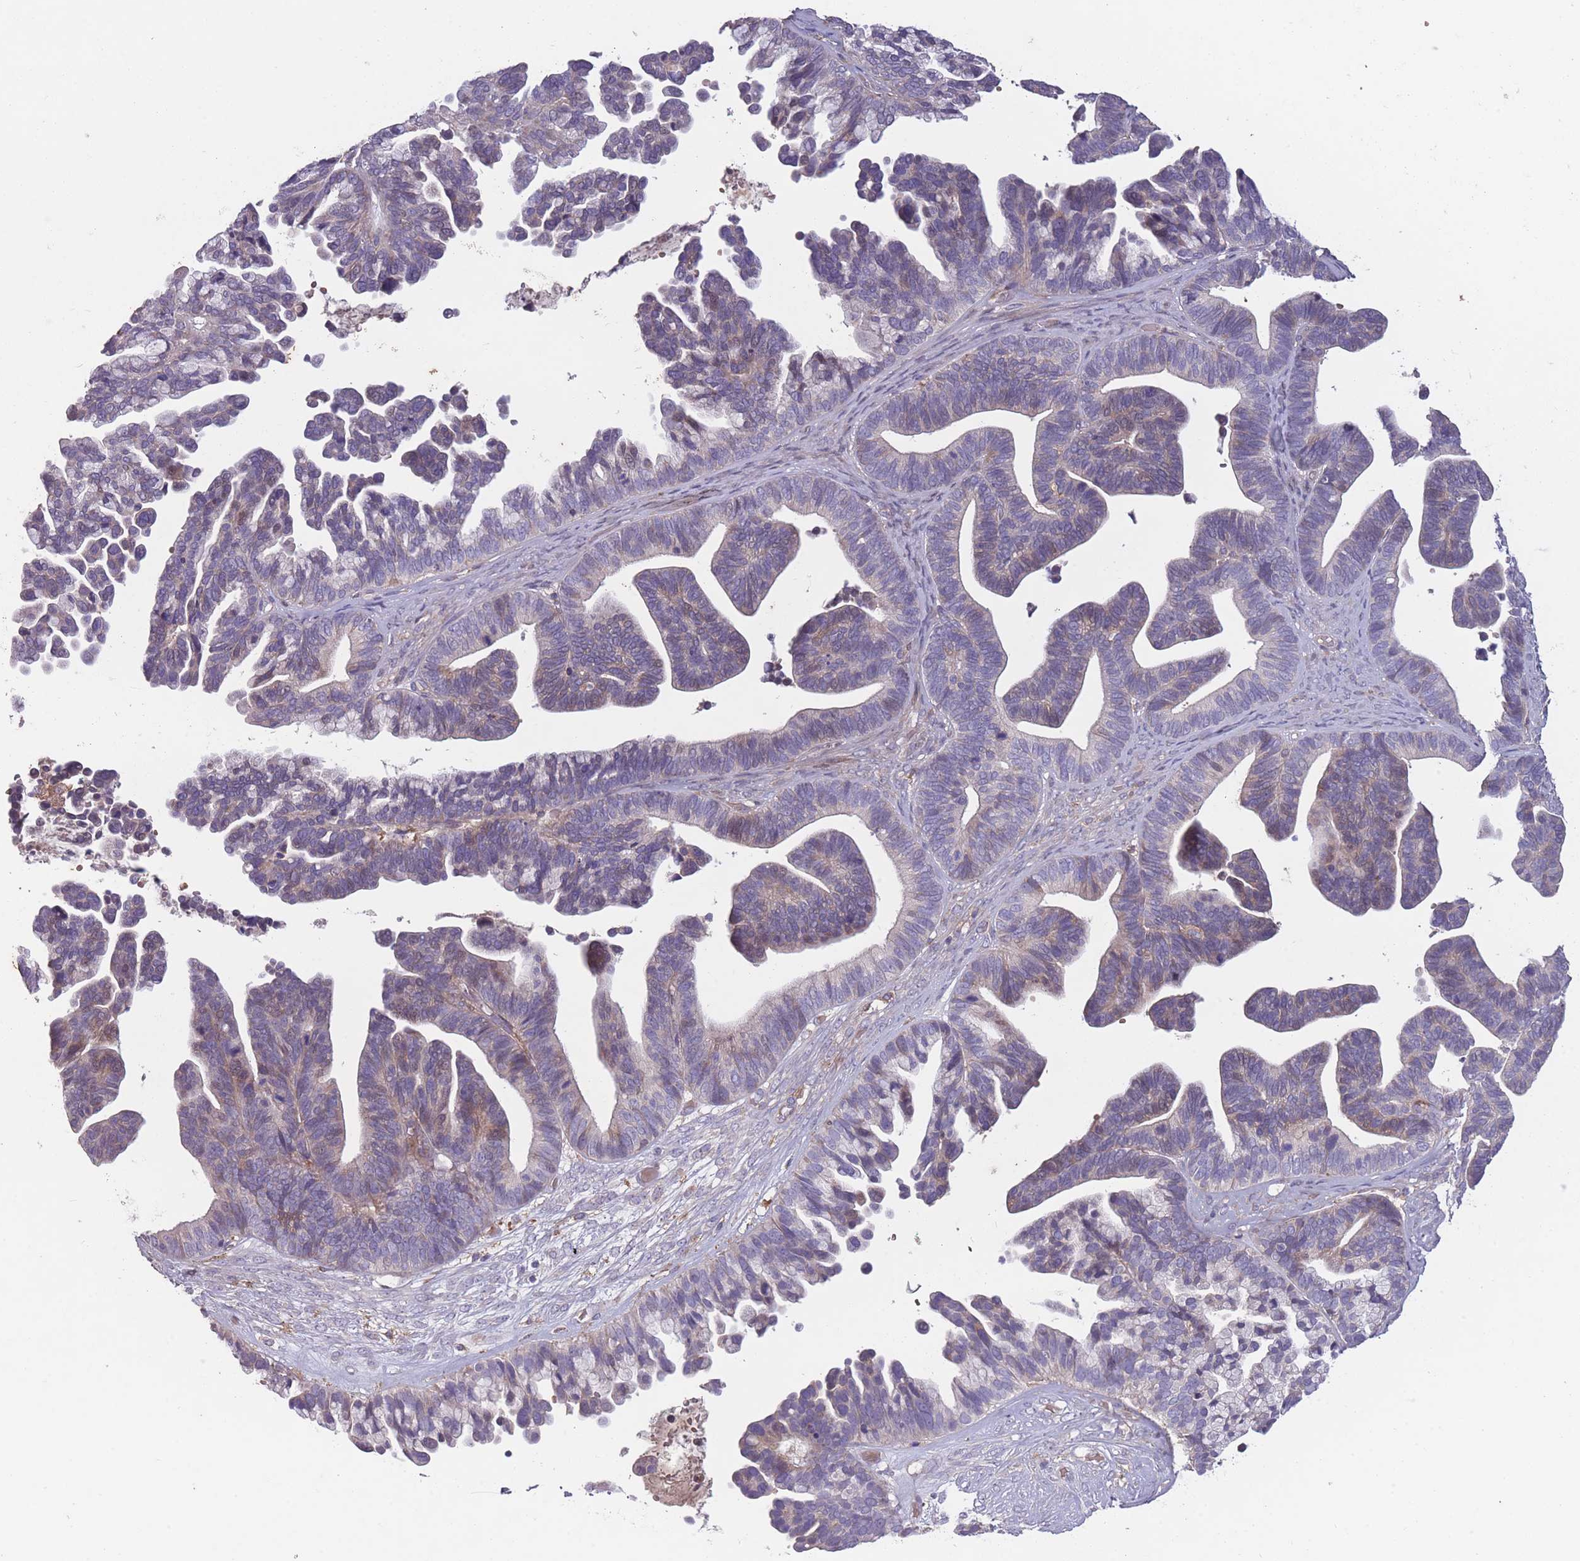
{"staining": {"intensity": "negative", "quantity": "none", "location": "none"}, "tissue": "ovarian cancer", "cell_type": "Tumor cells", "image_type": "cancer", "snomed": [{"axis": "morphology", "description": "Cystadenocarcinoma, serous, NOS"}, {"axis": "topography", "description": "Ovary"}], "caption": "Tumor cells are negative for brown protein staining in ovarian cancer (serous cystadenocarcinoma). (Brightfield microscopy of DAB immunohistochemistry at high magnification).", "gene": "OR2V2", "patient": {"sex": "female", "age": 56}}